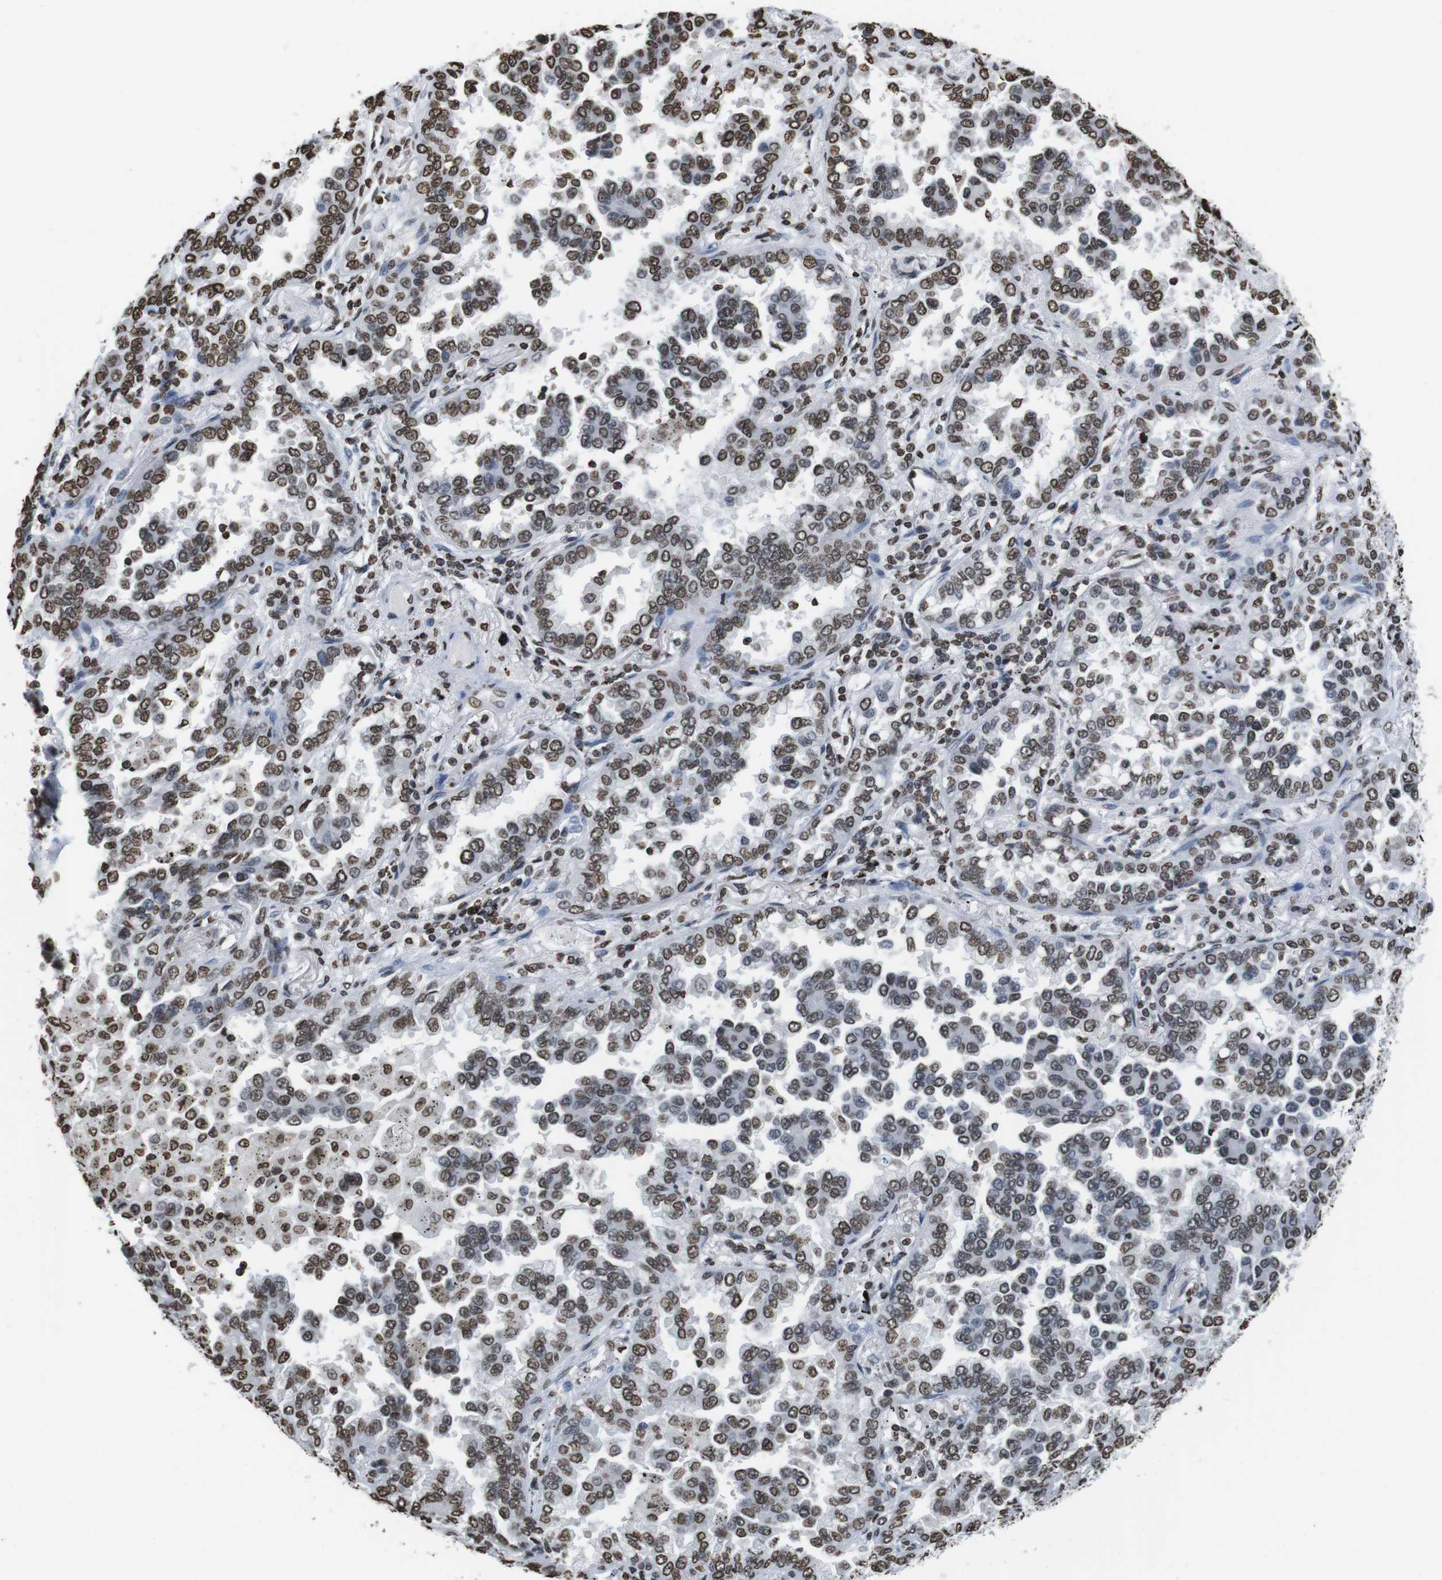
{"staining": {"intensity": "moderate", "quantity": ">75%", "location": "nuclear"}, "tissue": "lung cancer", "cell_type": "Tumor cells", "image_type": "cancer", "snomed": [{"axis": "morphology", "description": "Normal tissue, NOS"}, {"axis": "morphology", "description": "Adenocarcinoma, NOS"}, {"axis": "topography", "description": "Lung"}], "caption": "Lung adenocarcinoma stained with IHC shows moderate nuclear expression in approximately >75% of tumor cells. Using DAB (brown) and hematoxylin (blue) stains, captured at high magnification using brightfield microscopy.", "gene": "BSX", "patient": {"sex": "male", "age": 59}}